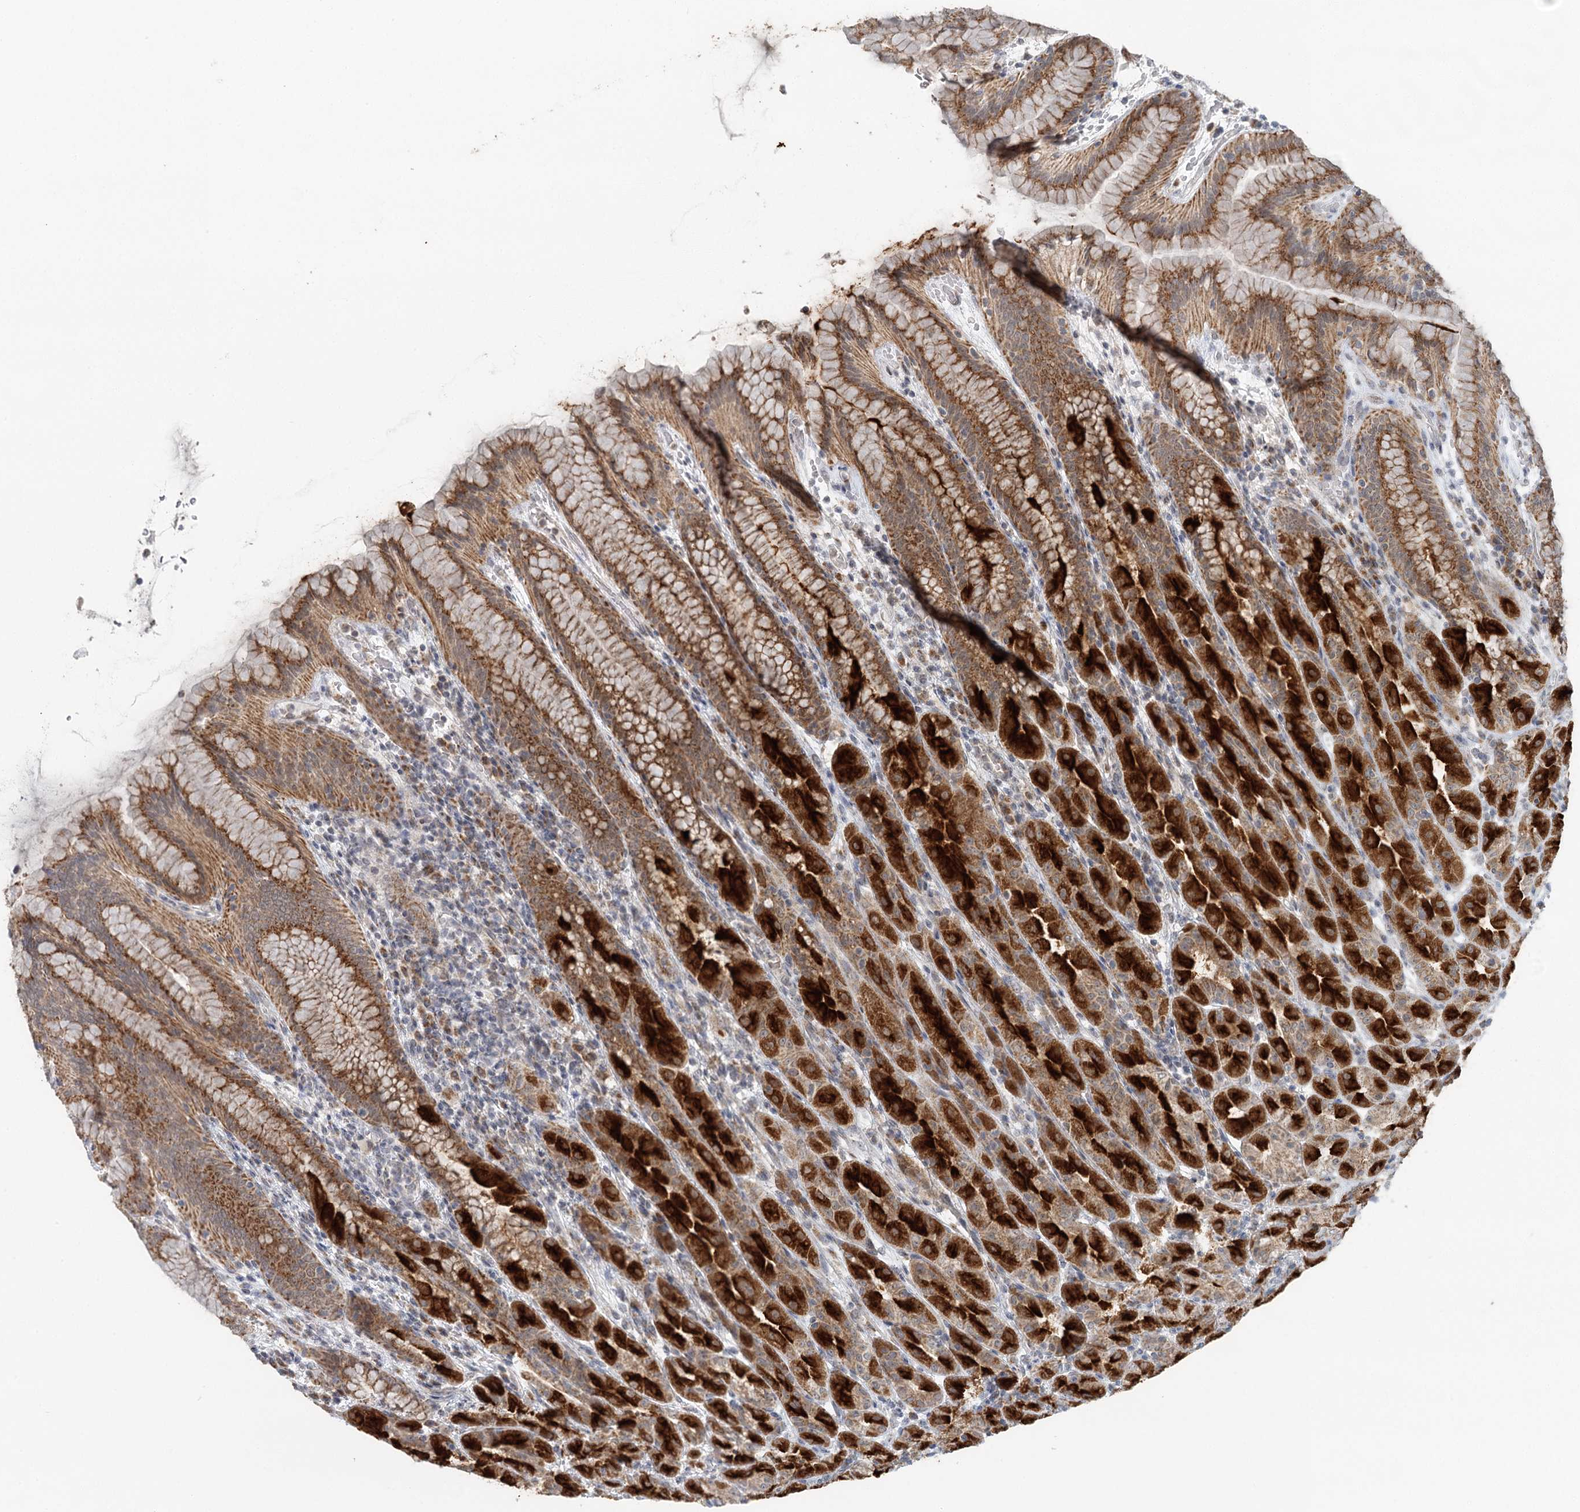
{"staining": {"intensity": "strong", "quantity": ">75%", "location": "cytoplasmic/membranous"}, "tissue": "stomach", "cell_type": "Glandular cells", "image_type": "normal", "snomed": [{"axis": "morphology", "description": "Normal tissue, NOS"}, {"axis": "topography", "description": "Stomach"}], "caption": "Immunohistochemistry (IHC) image of normal stomach: stomach stained using immunohistochemistry shows high levels of strong protein expression localized specifically in the cytoplasmic/membranous of glandular cells, appearing as a cytoplasmic/membranous brown color.", "gene": "RNF150", "patient": {"sex": "female", "age": 79}}